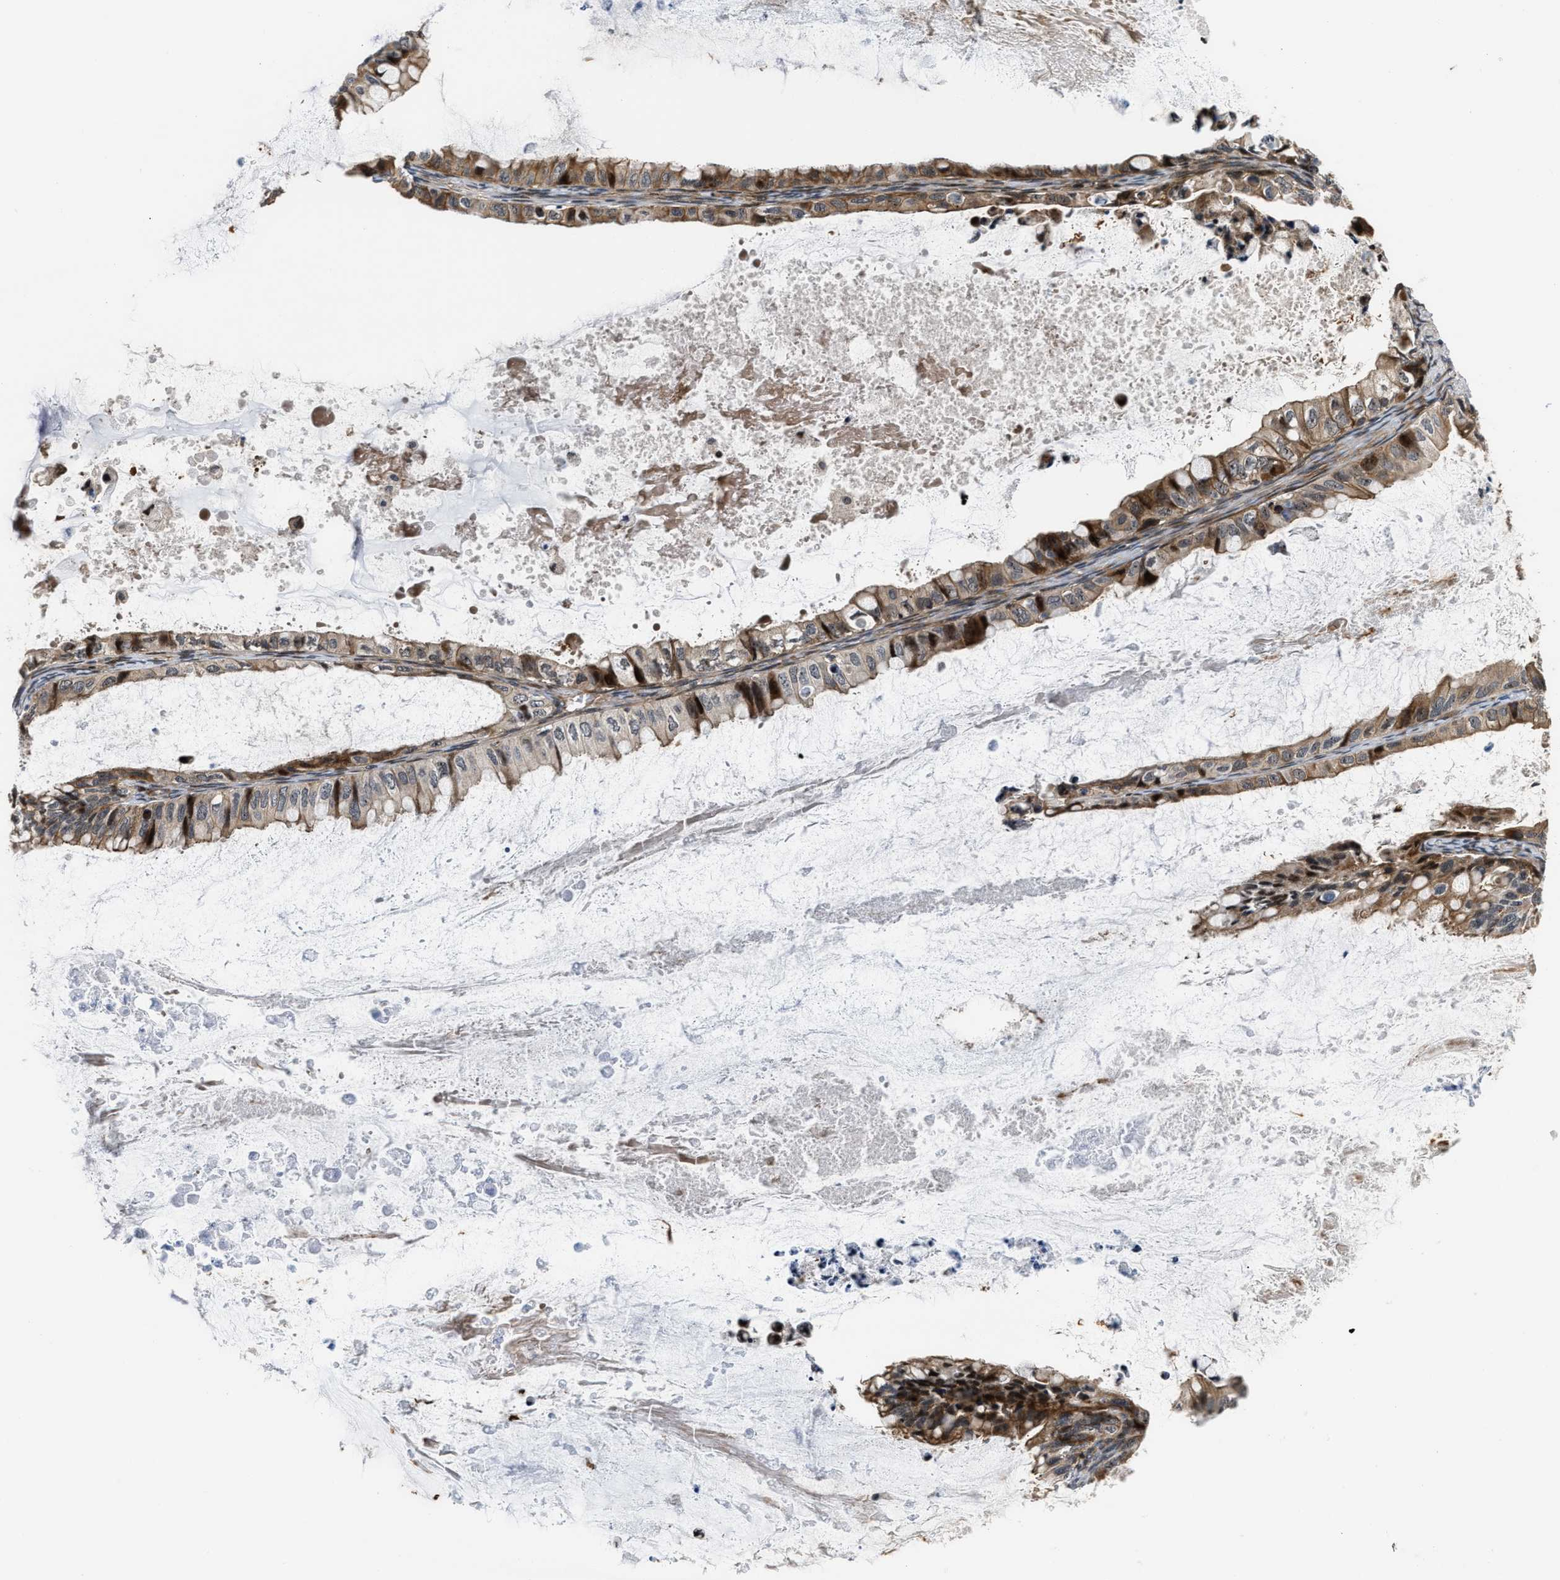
{"staining": {"intensity": "moderate", "quantity": ">75%", "location": "cytoplasmic/membranous"}, "tissue": "ovarian cancer", "cell_type": "Tumor cells", "image_type": "cancer", "snomed": [{"axis": "morphology", "description": "Cystadenocarcinoma, mucinous, NOS"}, {"axis": "topography", "description": "Ovary"}], "caption": "The micrograph demonstrates staining of ovarian cancer (mucinous cystadenocarcinoma), revealing moderate cytoplasmic/membranous protein expression (brown color) within tumor cells. The protein is shown in brown color, while the nuclei are stained blue.", "gene": "ALDH3A2", "patient": {"sex": "female", "age": 80}}